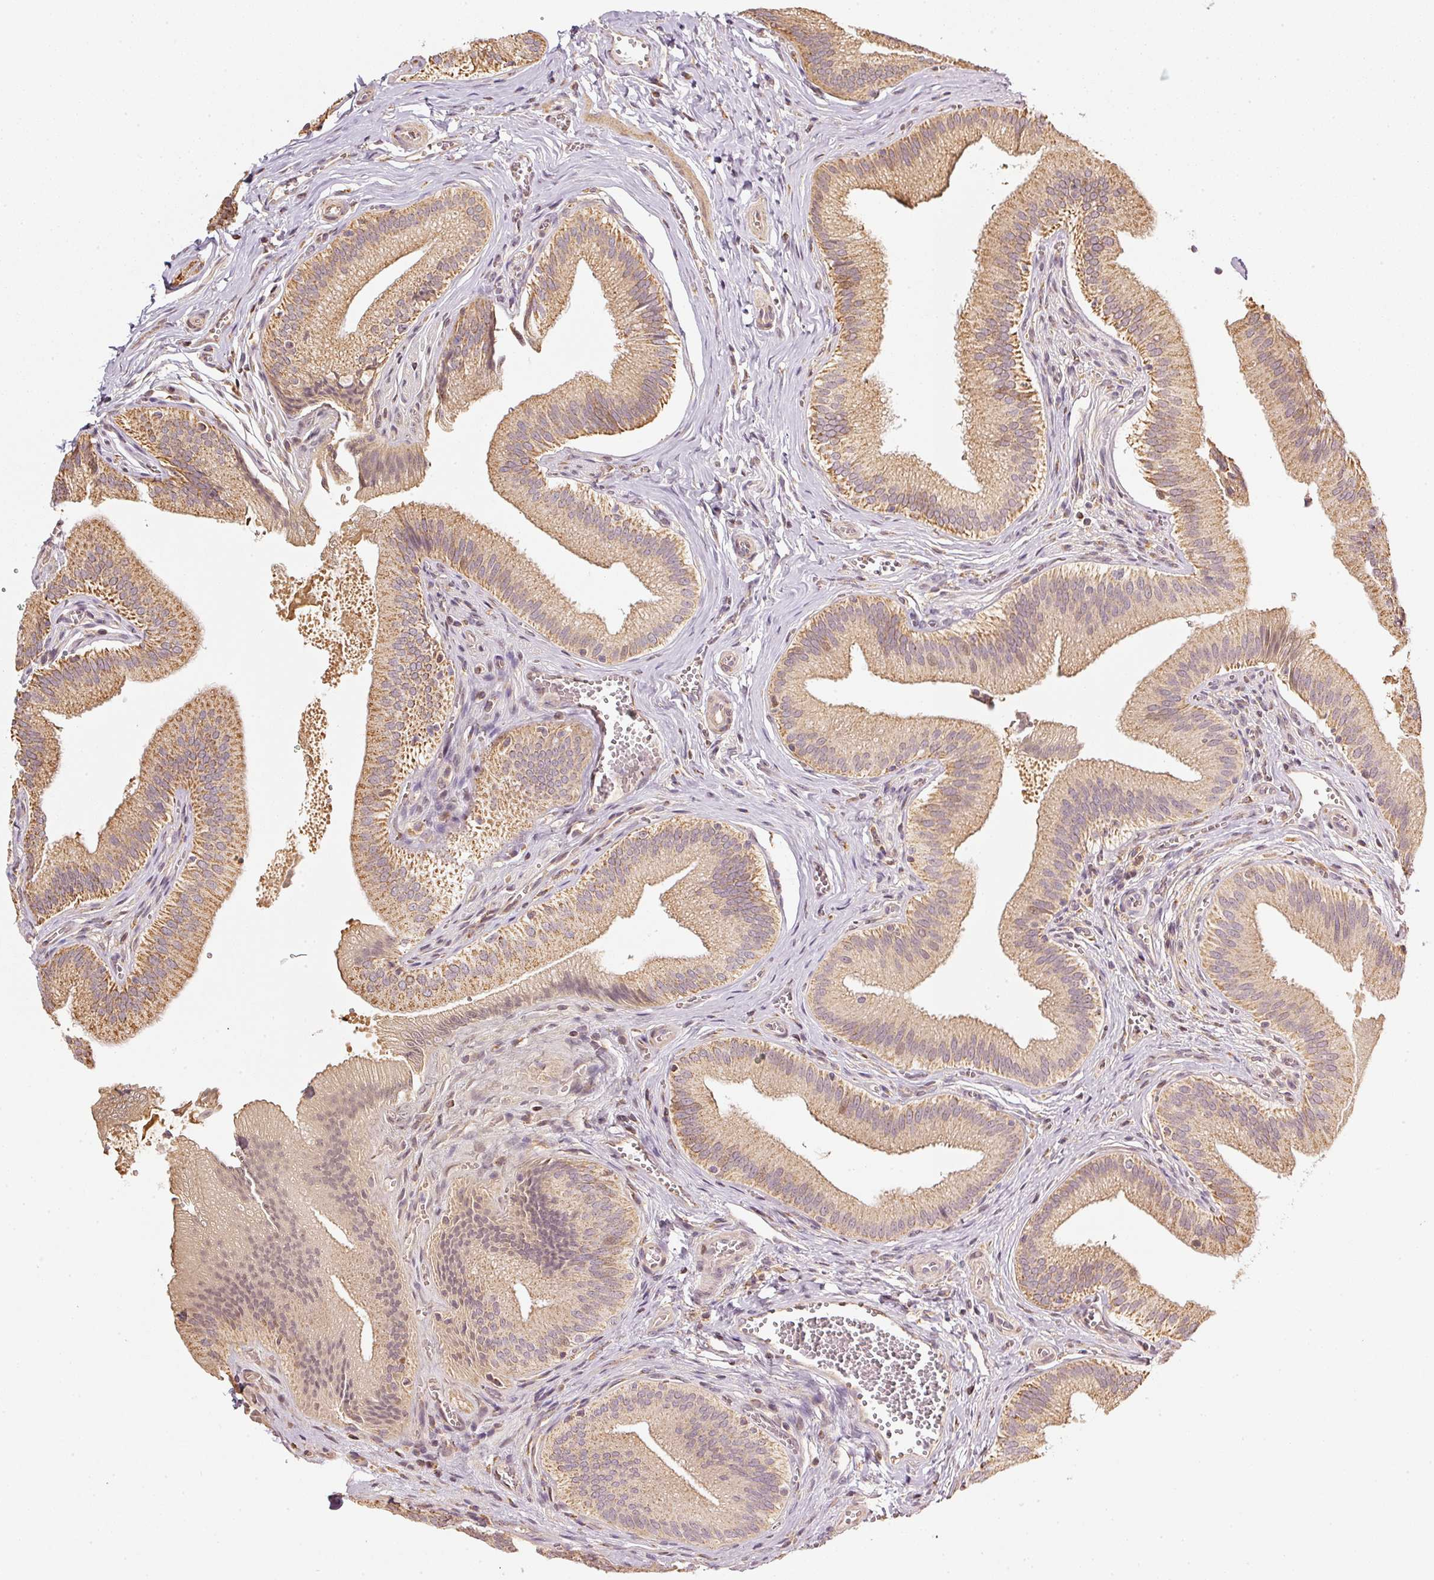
{"staining": {"intensity": "moderate", "quantity": ">75%", "location": "cytoplasmic/membranous"}, "tissue": "gallbladder", "cell_type": "Glandular cells", "image_type": "normal", "snomed": [{"axis": "morphology", "description": "Normal tissue, NOS"}, {"axis": "topography", "description": "Gallbladder"}], "caption": "Immunohistochemistry (DAB (3,3'-diaminobenzidine)) staining of normal gallbladder shows moderate cytoplasmic/membranous protein staining in approximately >75% of glandular cells.", "gene": "RAB35", "patient": {"sex": "male", "age": 17}}